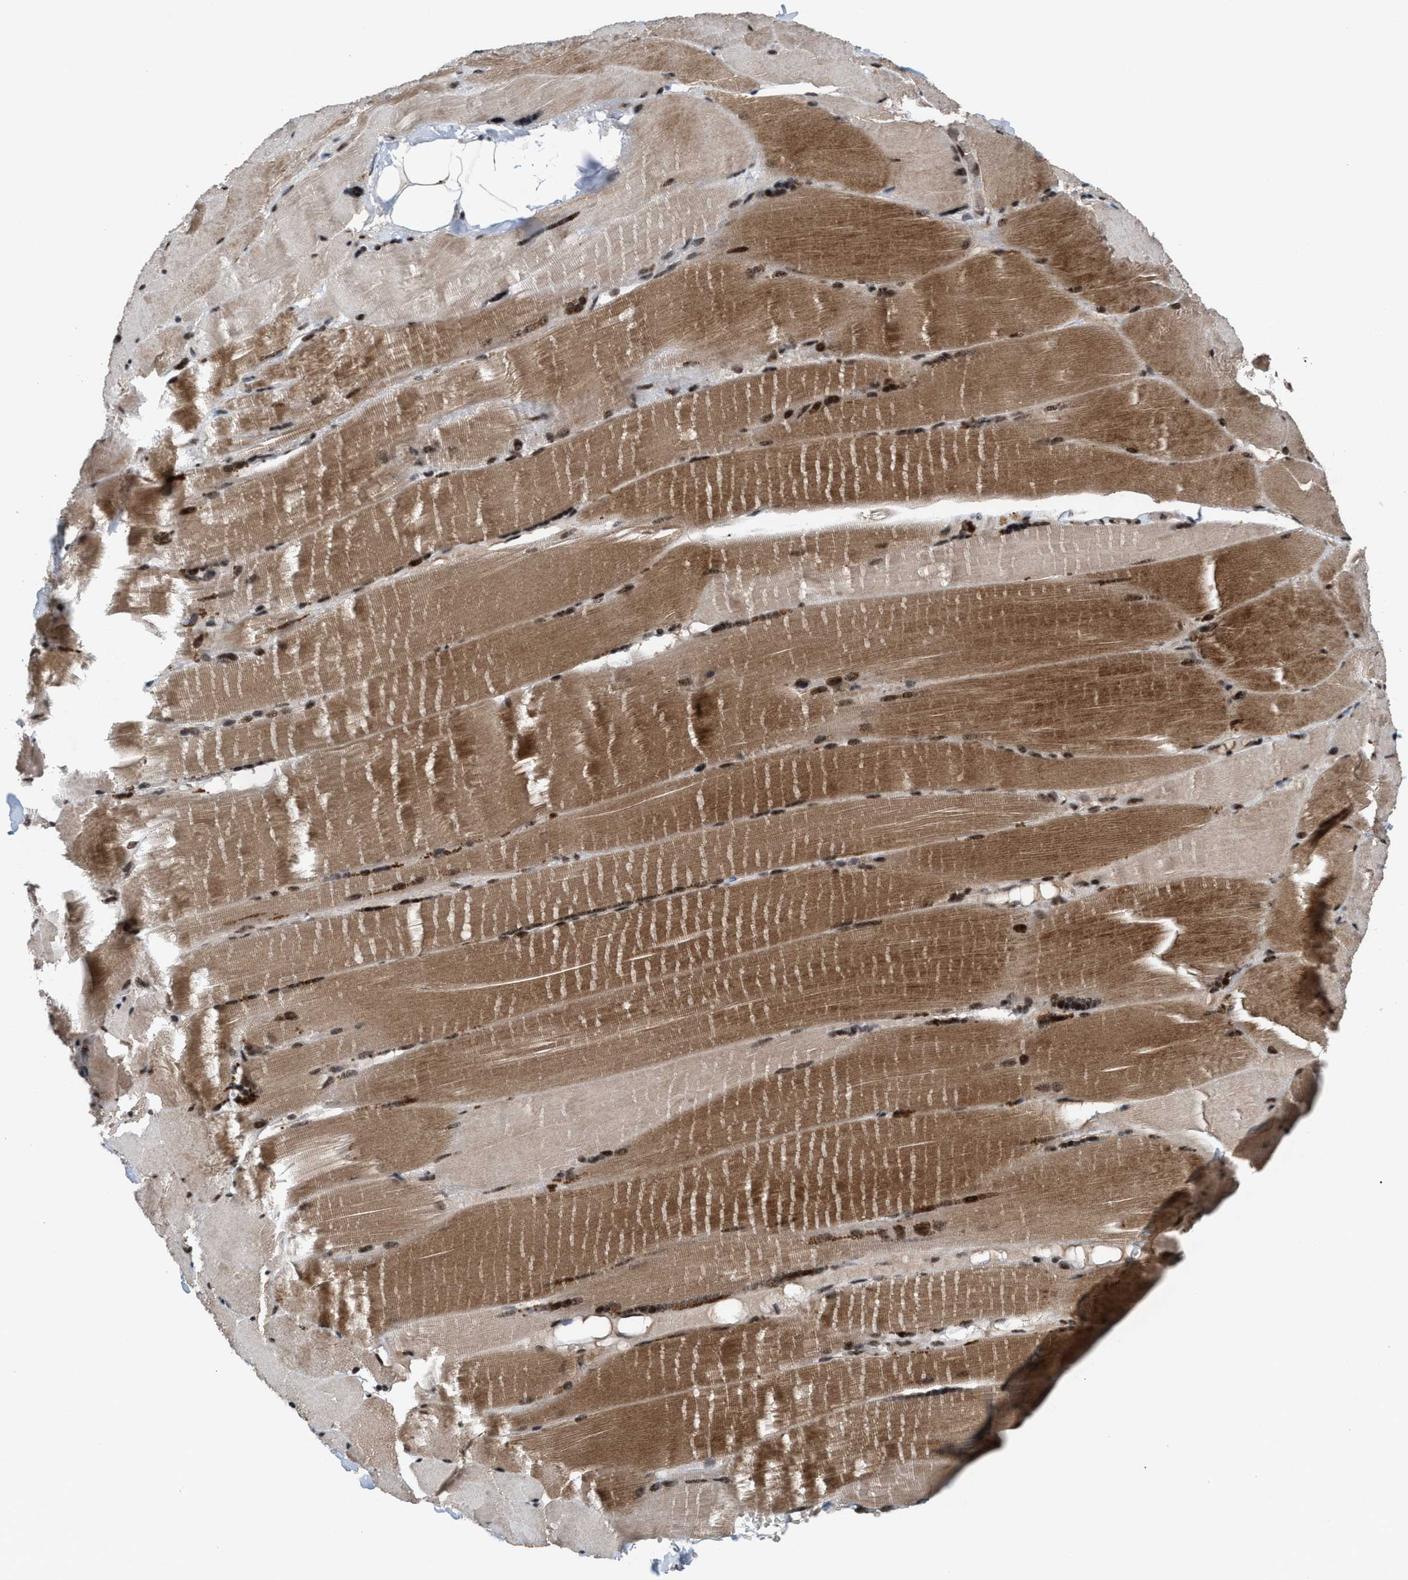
{"staining": {"intensity": "moderate", "quantity": ">75%", "location": "cytoplasmic/membranous,nuclear"}, "tissue": "skeletal muscle", "cell_type": "Myocytes", "image_type": "normal", "snomed": [{"axis": "morphology", "description": "Normal tissue, NOS"}, {"axis": "topography", "description": "Skin"}, {"axis": "topography", "description": "Skeletal muscle"}], "caption": "Protein staining exhibits moderate cytoplasmic/membranous,nuclear expression in approximately >75% of myocytes in unremarkable skeletal muscle.", "gene": "PRPF4", "patient": {"sex": "male", "age": 83}}